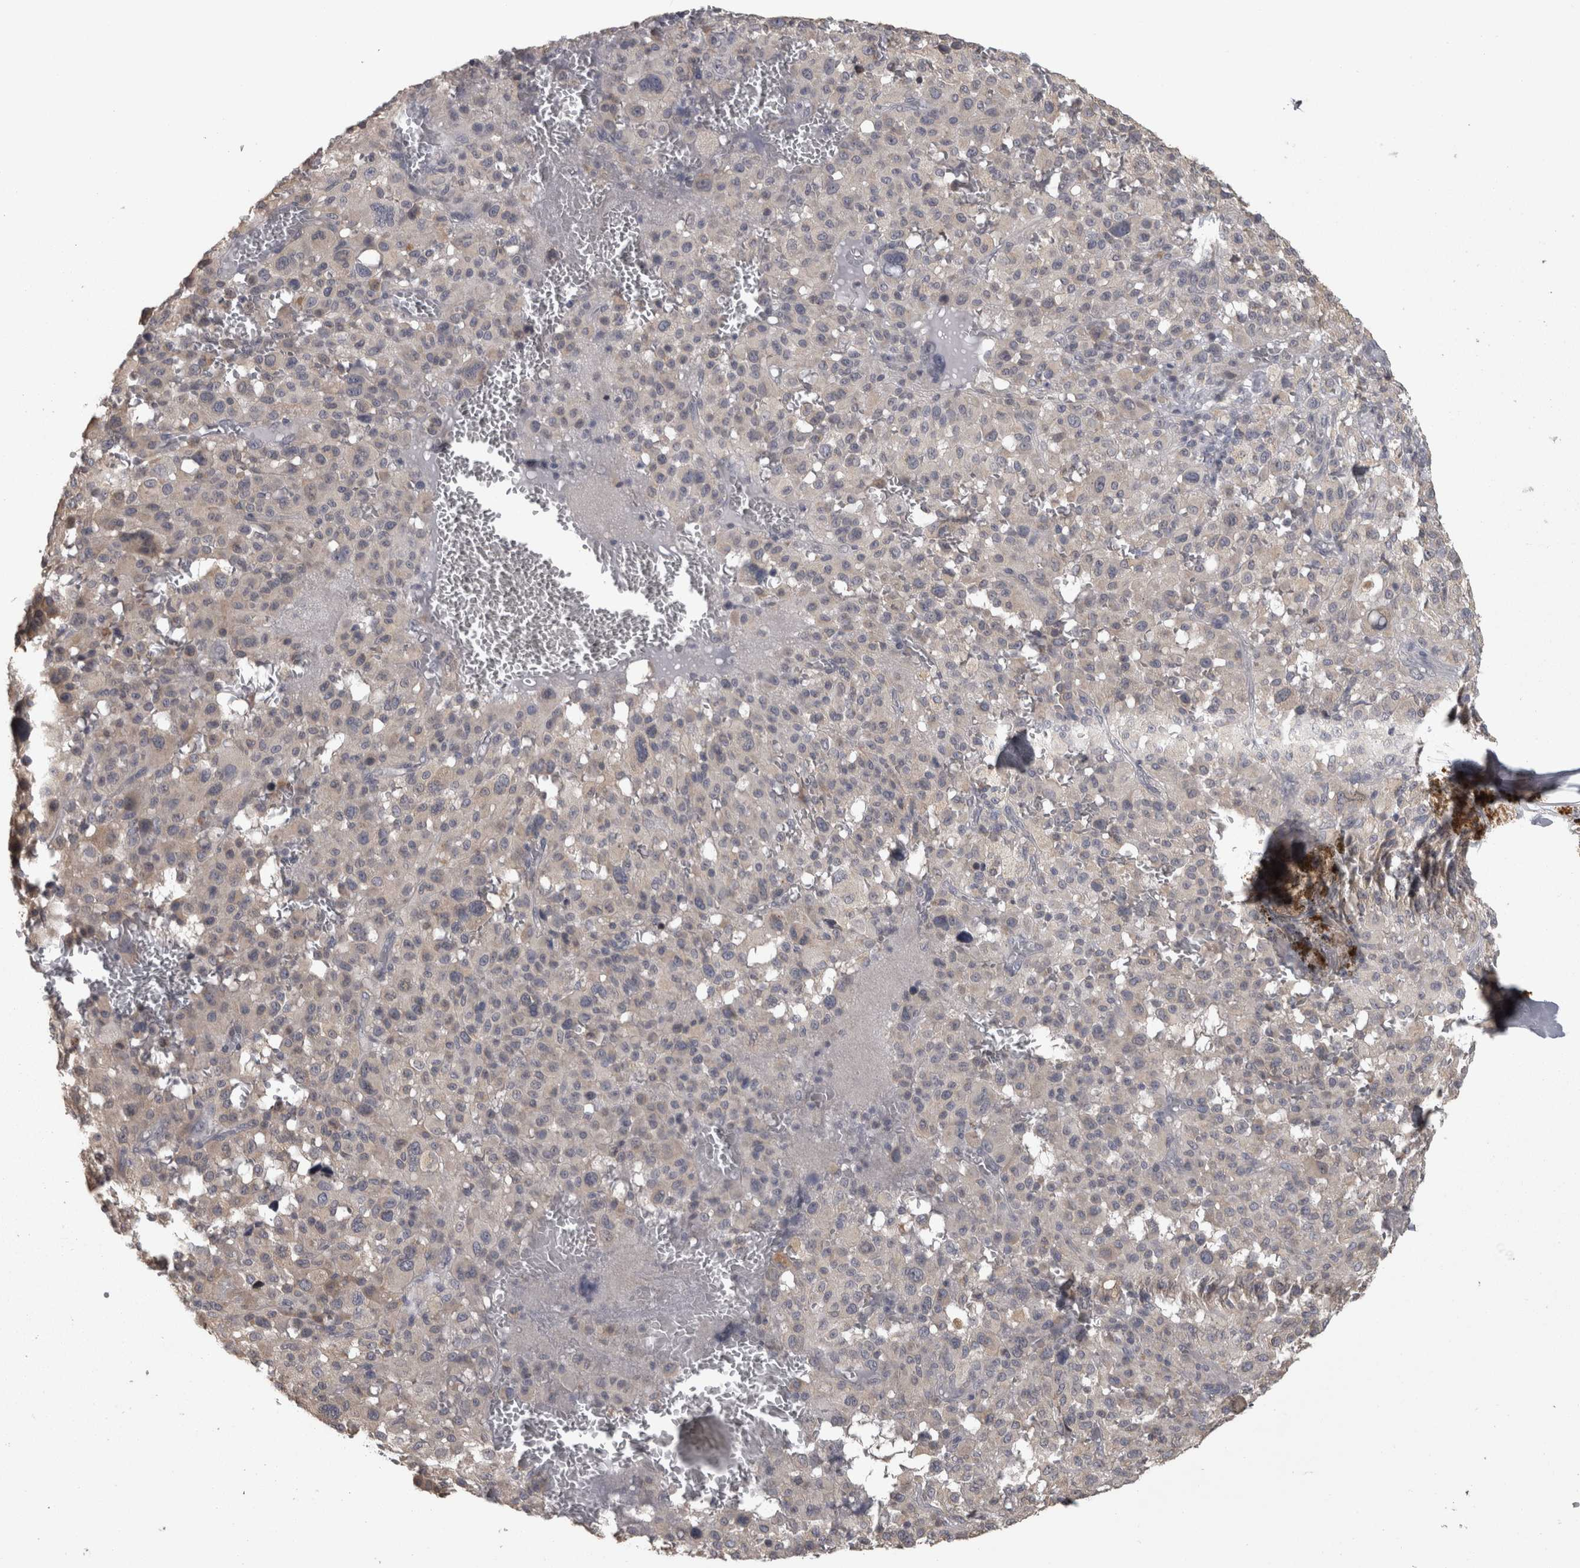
{"staining": {"intensity": "weak", "quantity": "<25%", "location": "cytoplasmic/membranous"}, "tissue": "melanoma", "cell_type": "Tumor cells", "image_type": "cancer", "snomed": [{"axis": "morphology", "description": "Malignant melanoma, Metastatic site"}, {"axis": "topography", "description": "Skin"}], "caption": "This histopathology image is of melanoma stained with IHC to label a protein in brown with the nuclei are counter-stained blue. There is no expression in tumor cells.", "gene": "RAB29", "patient": {"sex": "female", "age": 74}}